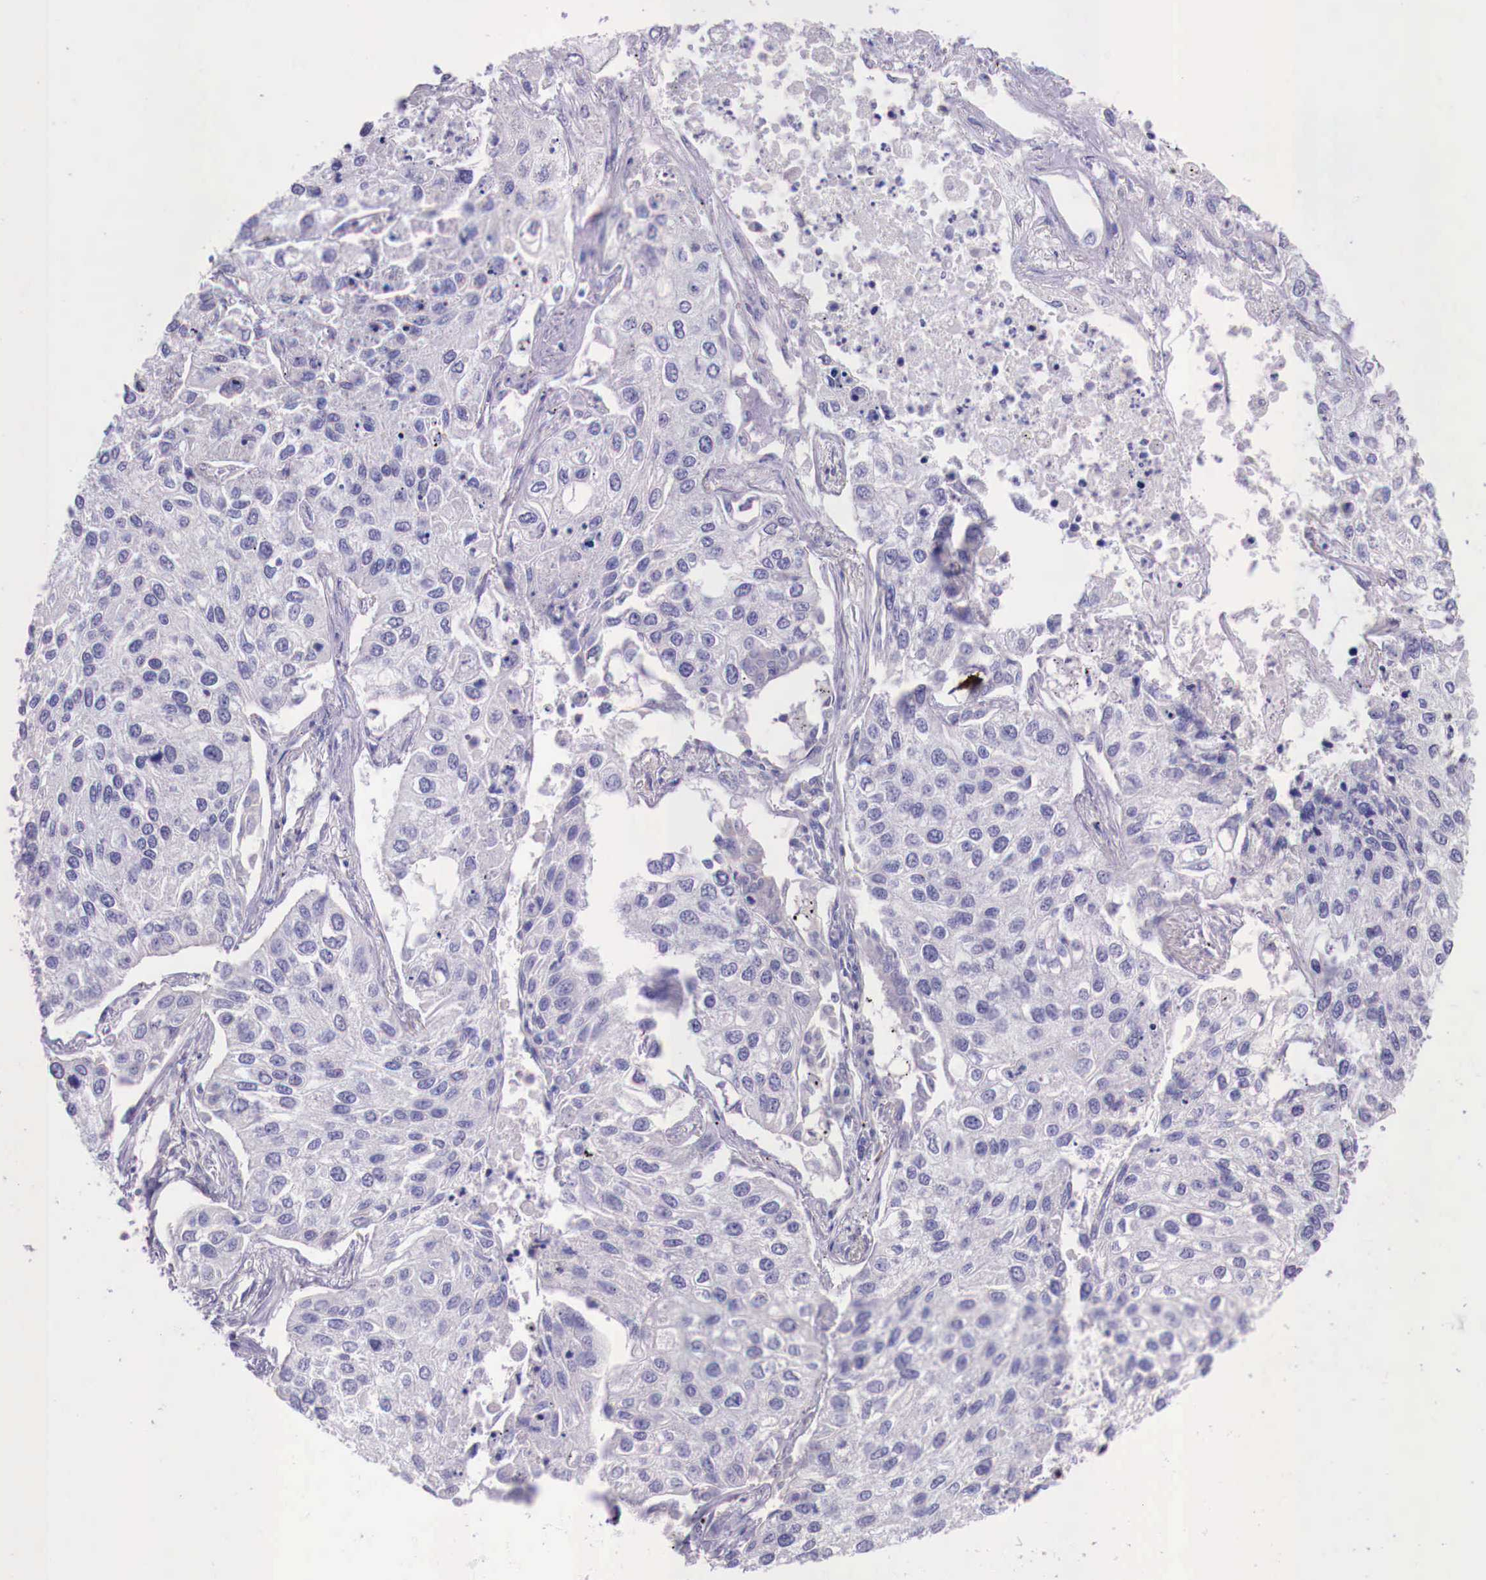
{"staining": {"intensity": "negative", "quantity": "none", "location": "none"}, "tissue": "lung cancer", "cell_type": "Tumor cells", "image_type": "cancer", "snomed": [{"axis": "morphology", "description": "Squamous cell carcinoma, NOS"}, {"axis": "topography", "description": "Lung"}], "caption": "An image of human lung cancer (squamous cell carcinoma) is negative for staining in tumor cells. (DAB IHC, high magnification).", "gene": "GRIPAP1", "patient": {"sex": "male", "age": 75}}